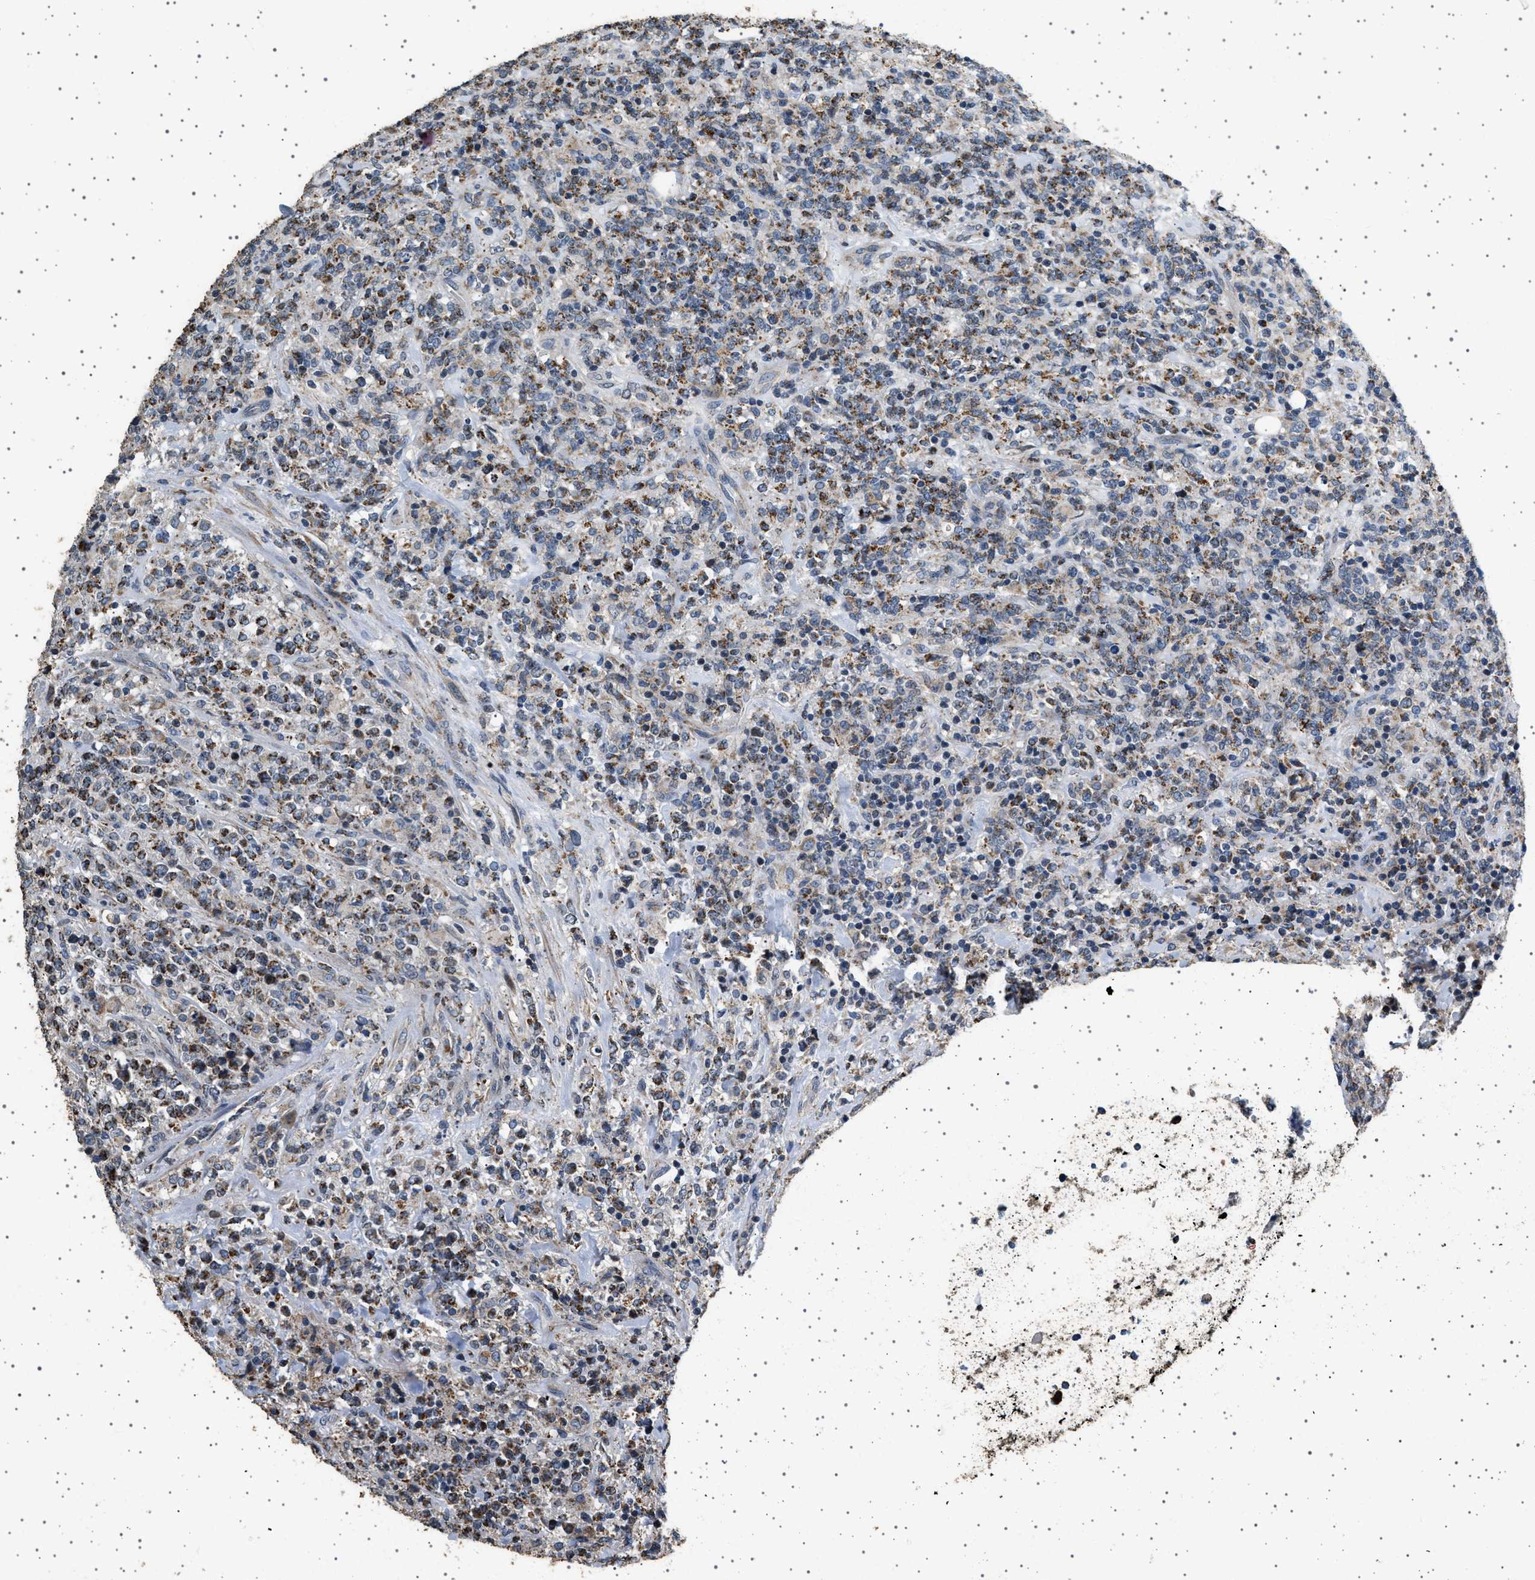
{"staining": {"intensity": "moderate", "quantity": ">75%", "location": "cytoplasmic/membranous"}, "tissue": "lymphoma", "cell_type": "Tumor cells", "image_type": "cancer", "snomed": [{"axis": "morphology", "description": "Malignant lymphoma, non-Hodgkin's type, High grade"}, {"axis": "topography", "description": "Soft tissue"}], "caption": "This is an image of immunohistochemistry staining of lymphoma, which shows moderate expression in the cytoplasmic/membranous of tumor cells.", "gene": "KCNA4", "patient": {"sex": "male", "age": 18}}